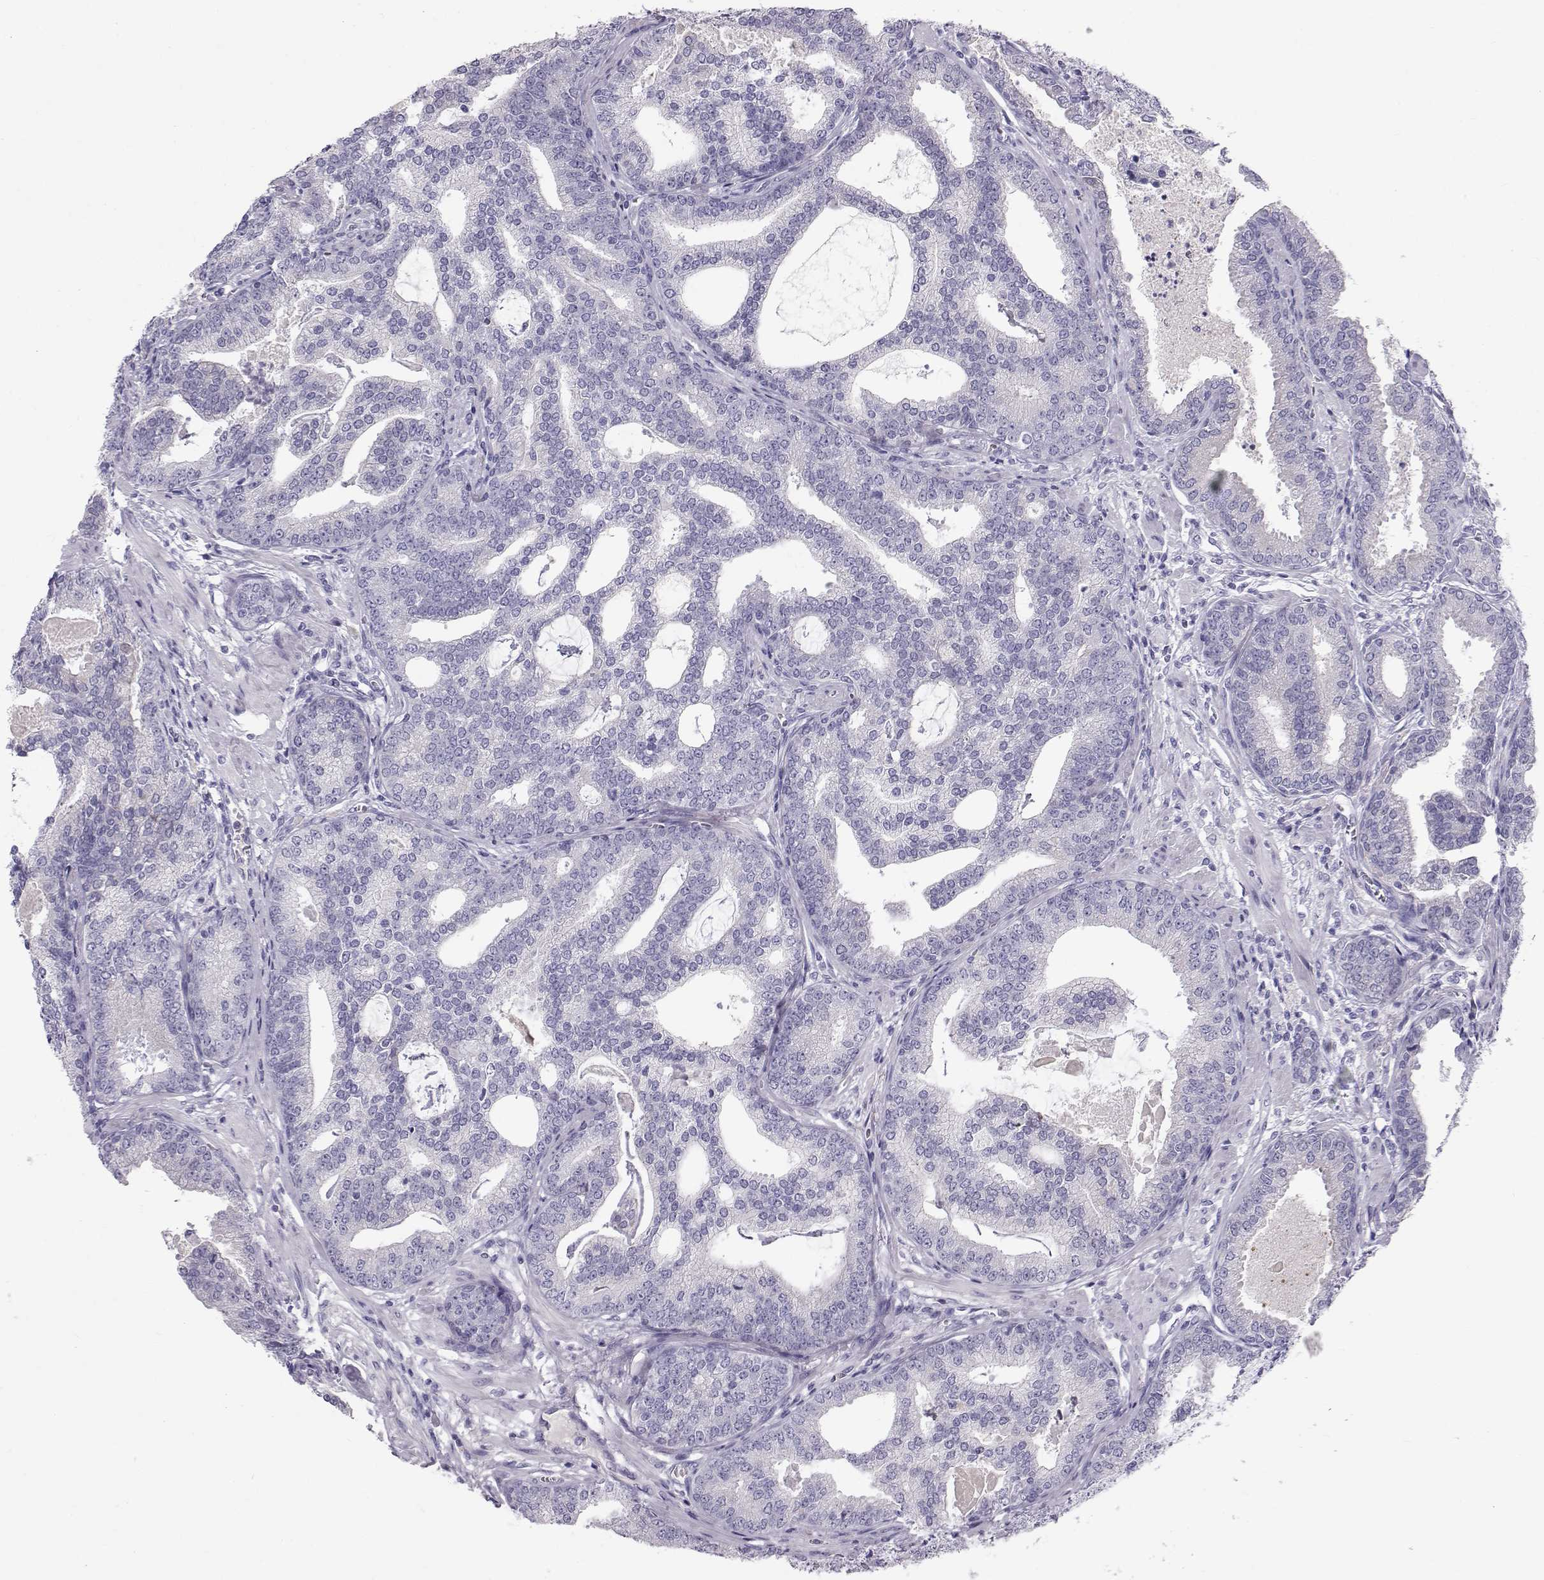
{"staining": {"intensity": "negative", "quantity": "none", "location": "none"}, "tissue": "prostate cancer", "cell_type": "Tumor cells", "image_type": "cancer", "snomed": [{"axis": "morphology", "description": "Adenocarcinoma, NOS"}, {"axis": "topography", "description": "Prostate"}], "caption": "DAB immunohistochemical staining of prostate cancer (adenocarcinoma) shows no significant expression in tumor cells.", "gene": "GPR26", "patient": {"sex": "male", "age": 64}}